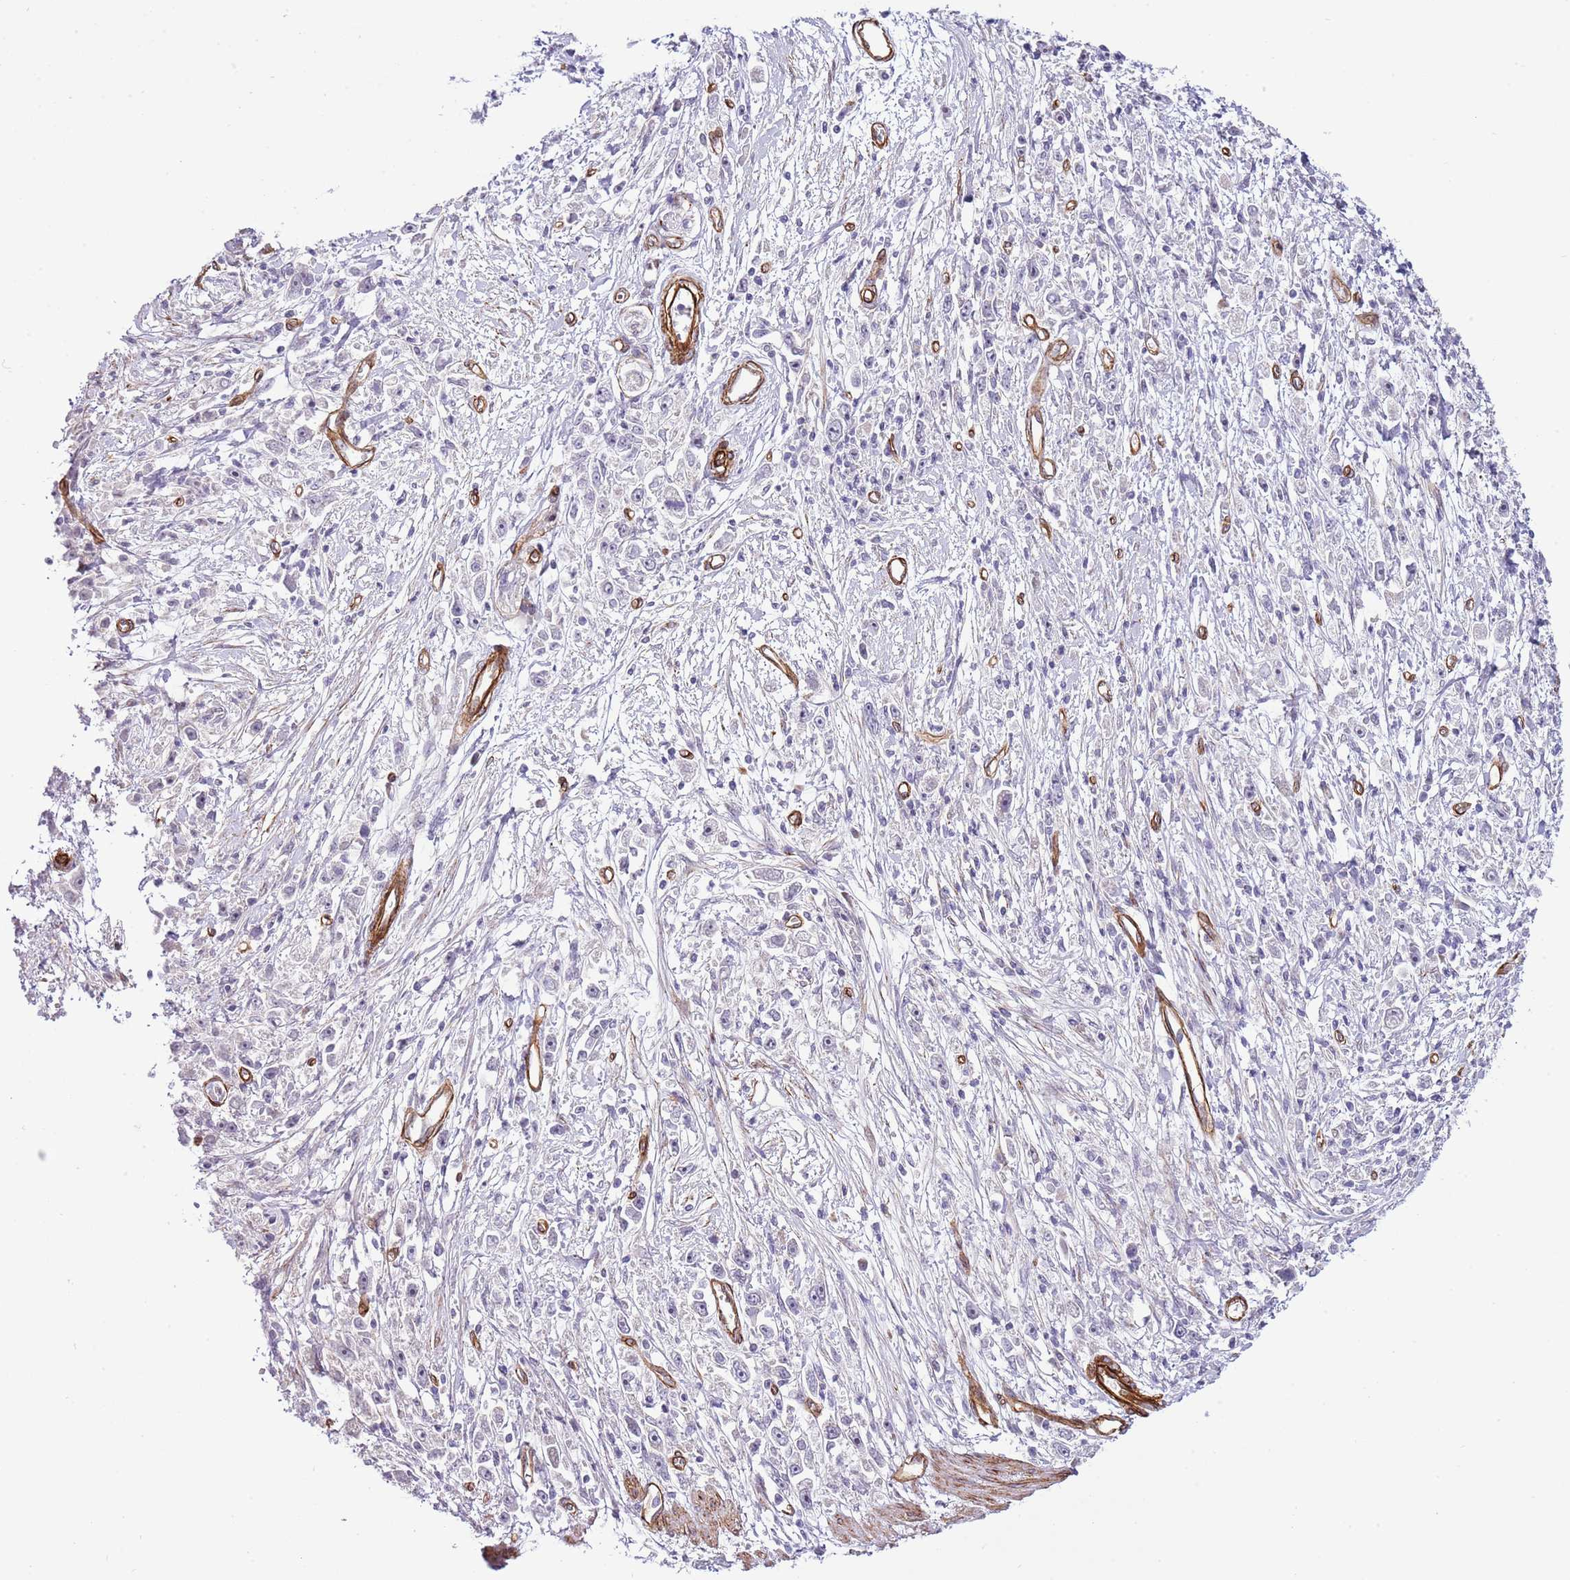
{"staining": {"intensity": "negative", "quantity": "none", "location": "none"}, "tissue": "stomach cancer", "cell_type": "Tumor cells", "image_type": "cancer", "snomed": [{"axis": "morphology", "description": "Adenocarcinoma, NOS"}, {"axis": "topography", "description": "Stomach"}], "caption": "This is an IHC photomicrograph of adenocarcinoma (stomach). There is no positivity in tumor cells.", "gene": "NEK3", "patient": {"sex": "female", "age": 59}}